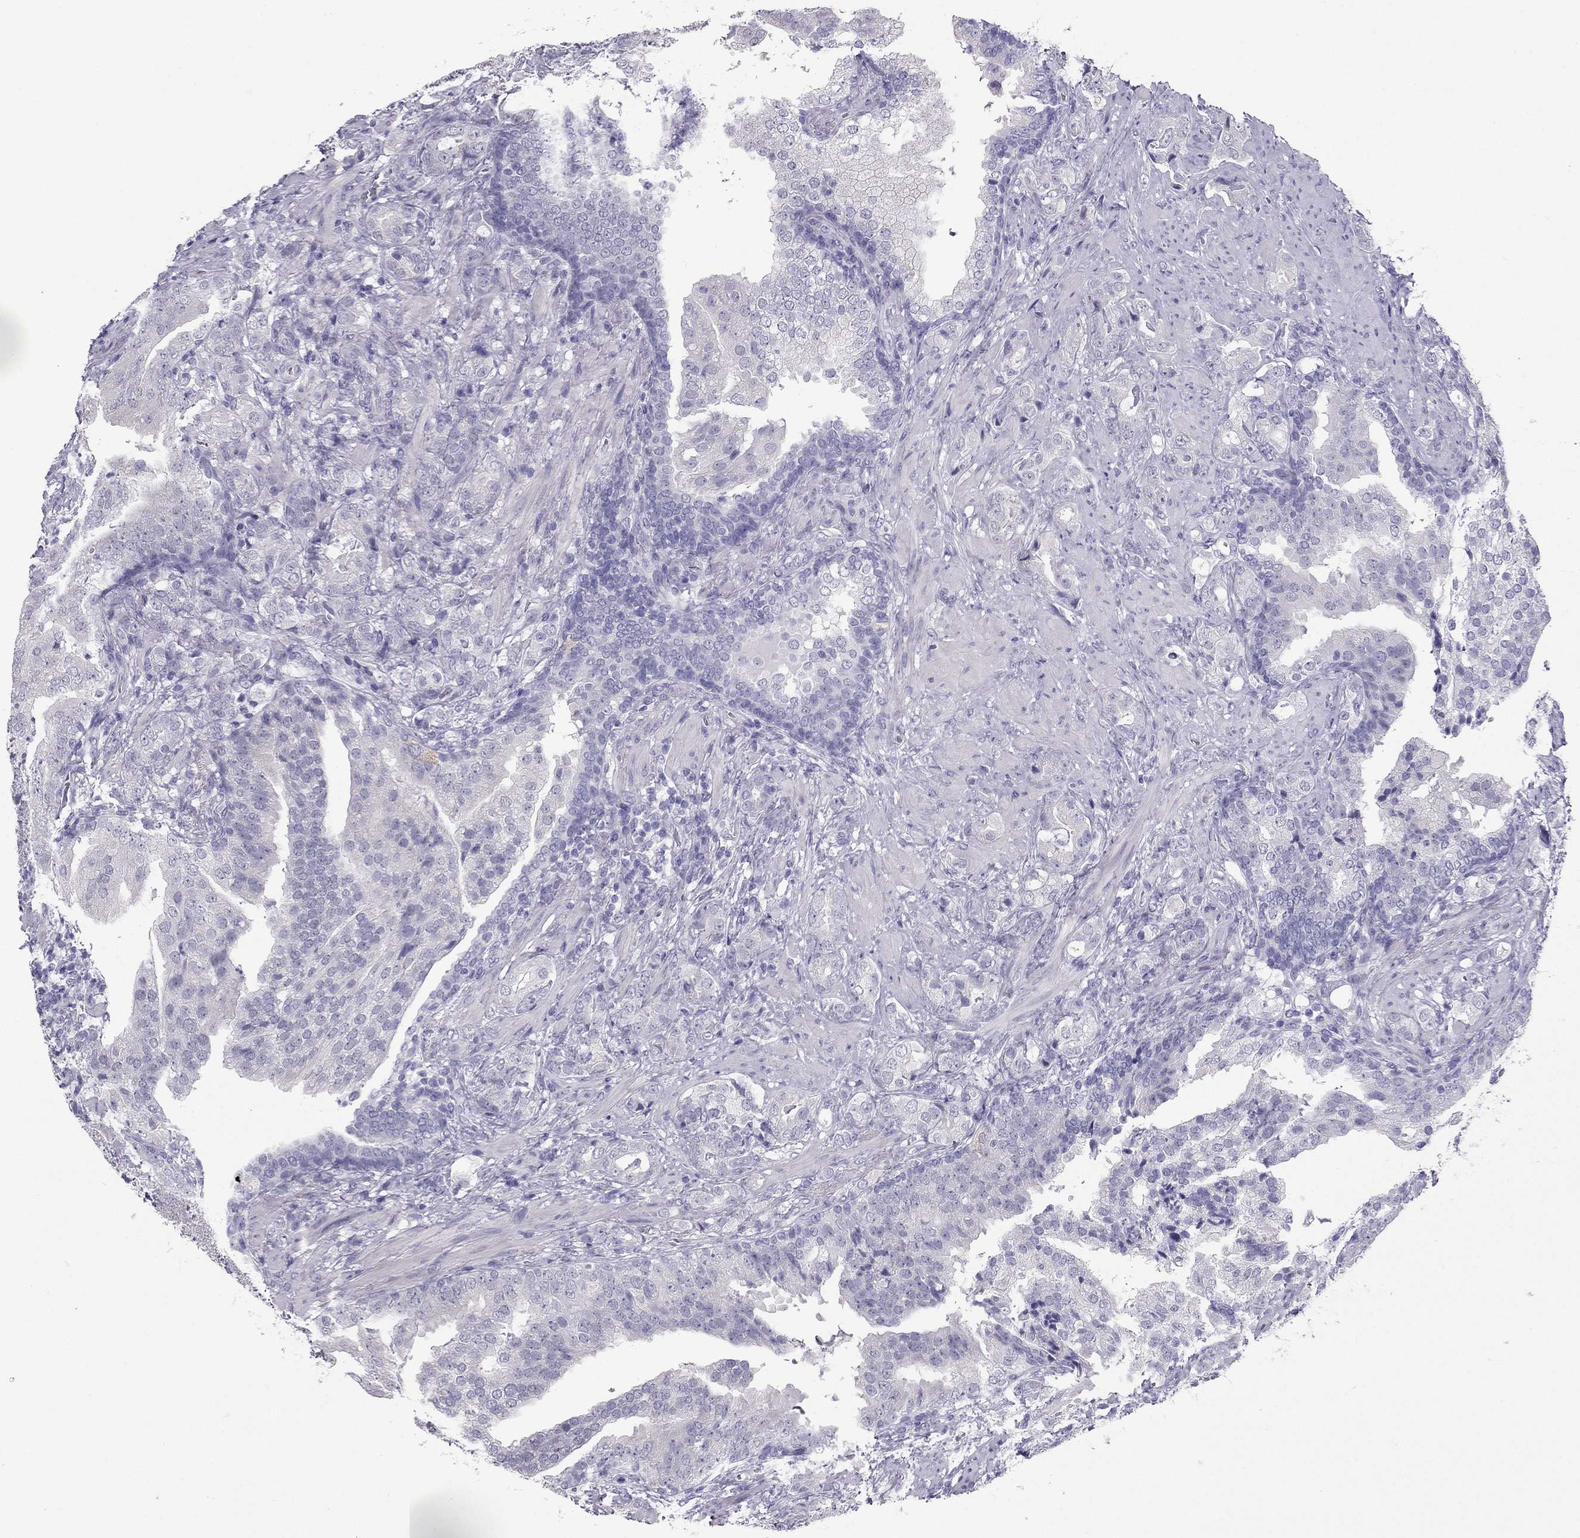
{"staining": {"intensity": "negative", "quantity": "none", "location": "none"}, "tissue": "prostate cancer", "cell_type": "Tumor cells", "image_type": "cancer", "snomed": [{"axis": "morphology", "description": "Adenocarcinoma, NOS"}, {"axis": "topography", "description": "Prostate"}], "caption": "Adenocarcinoma (prostate) stained for a protein using IHC demonstrates no staining tumor cells.", "gene": "PDE6A", "patient": {"sex": "male", "age": 57}}